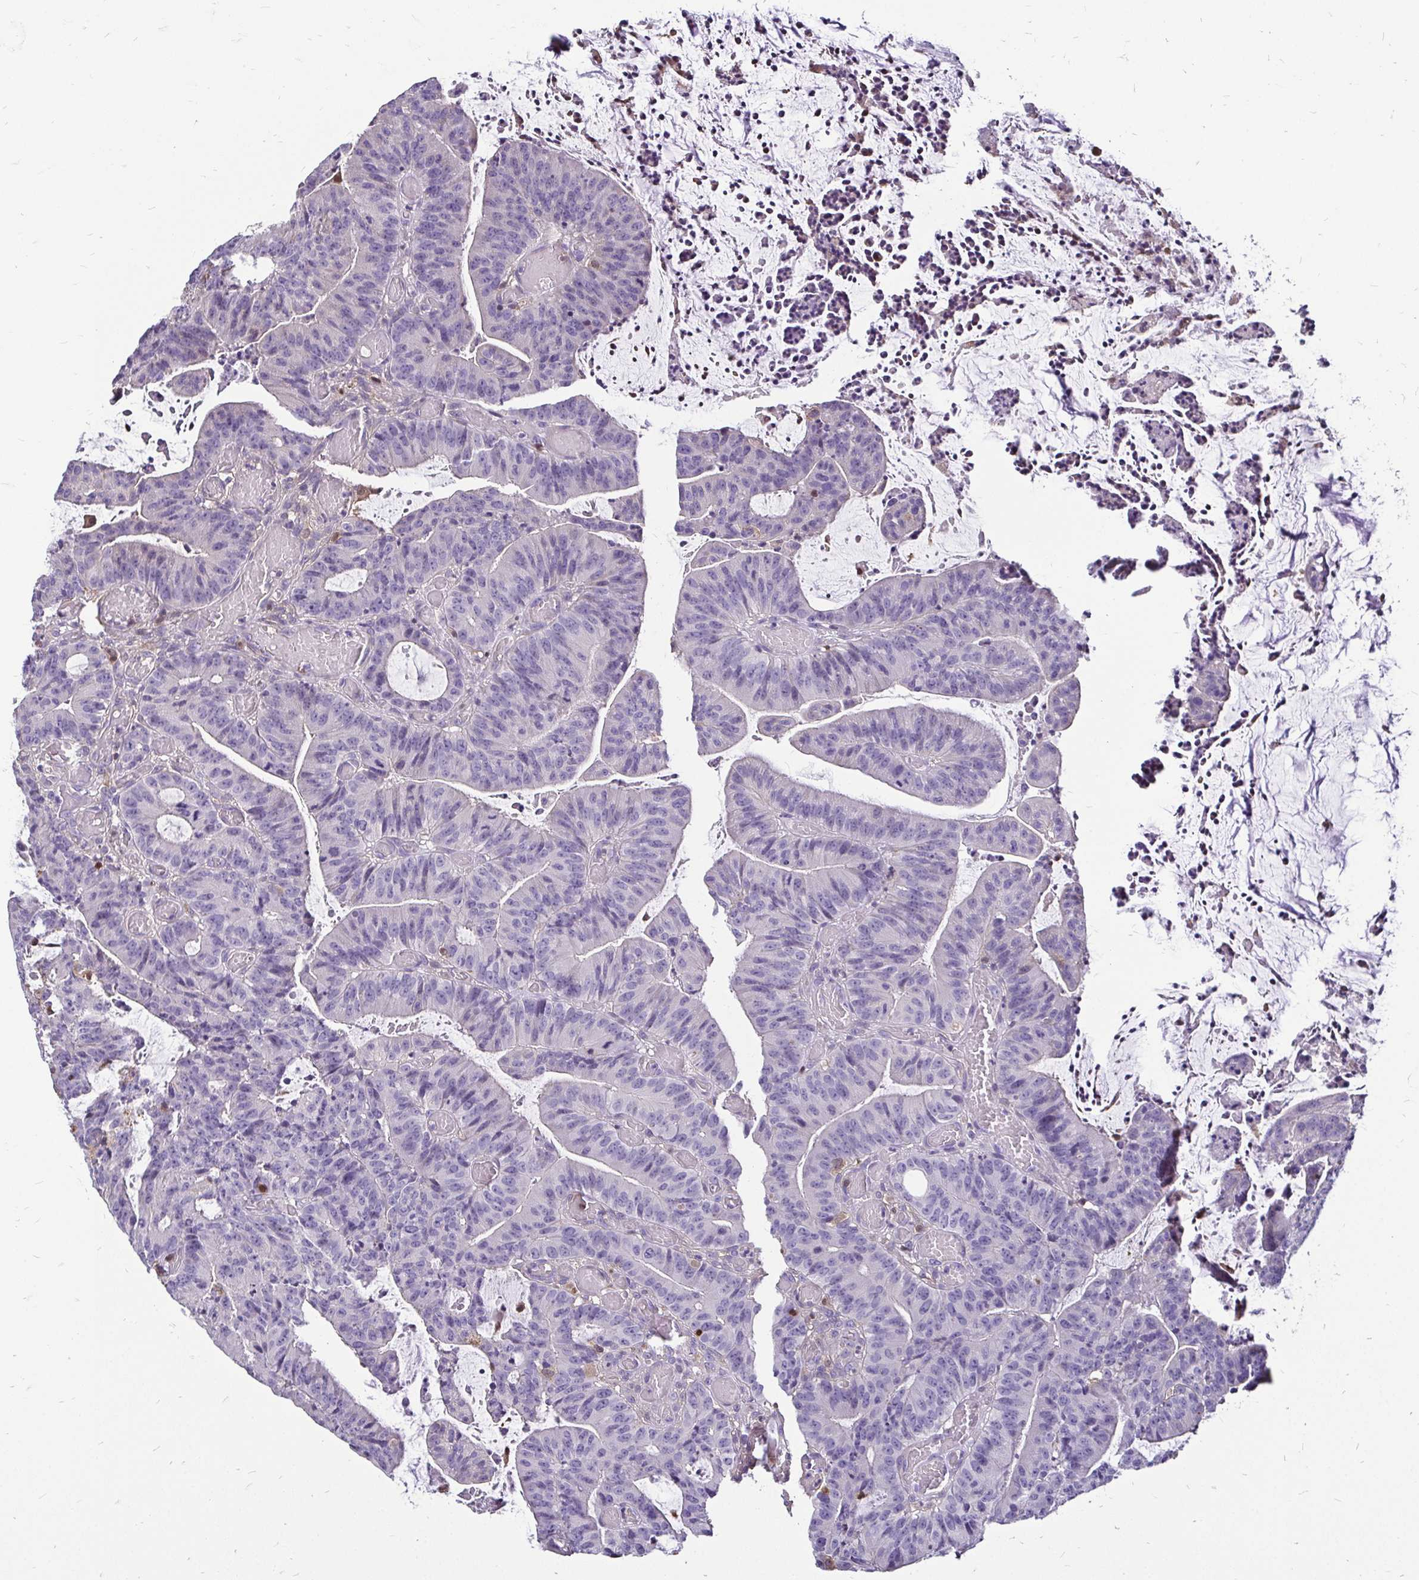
{"staining": {"intensity": "negative", "quantity": "none", "location": "none"}, "tissue": "colorectal cancer", "cell_type": "Tumor cells", "image_type": "cancer", "snomed": [{"axis": "morphology", "description": "Adenocarcinoma, NOS"}, {"axis": "topography", "description": "Colon"}], "caption": "High power microscopy micrograph of an immunohistochemistry (IHC) image of colorectal cancer (adenocarcinoma), revealing no significant staining in tumor cells.", "gene": "ZFP1", "patient": {"sex": "female", "age": 78}}